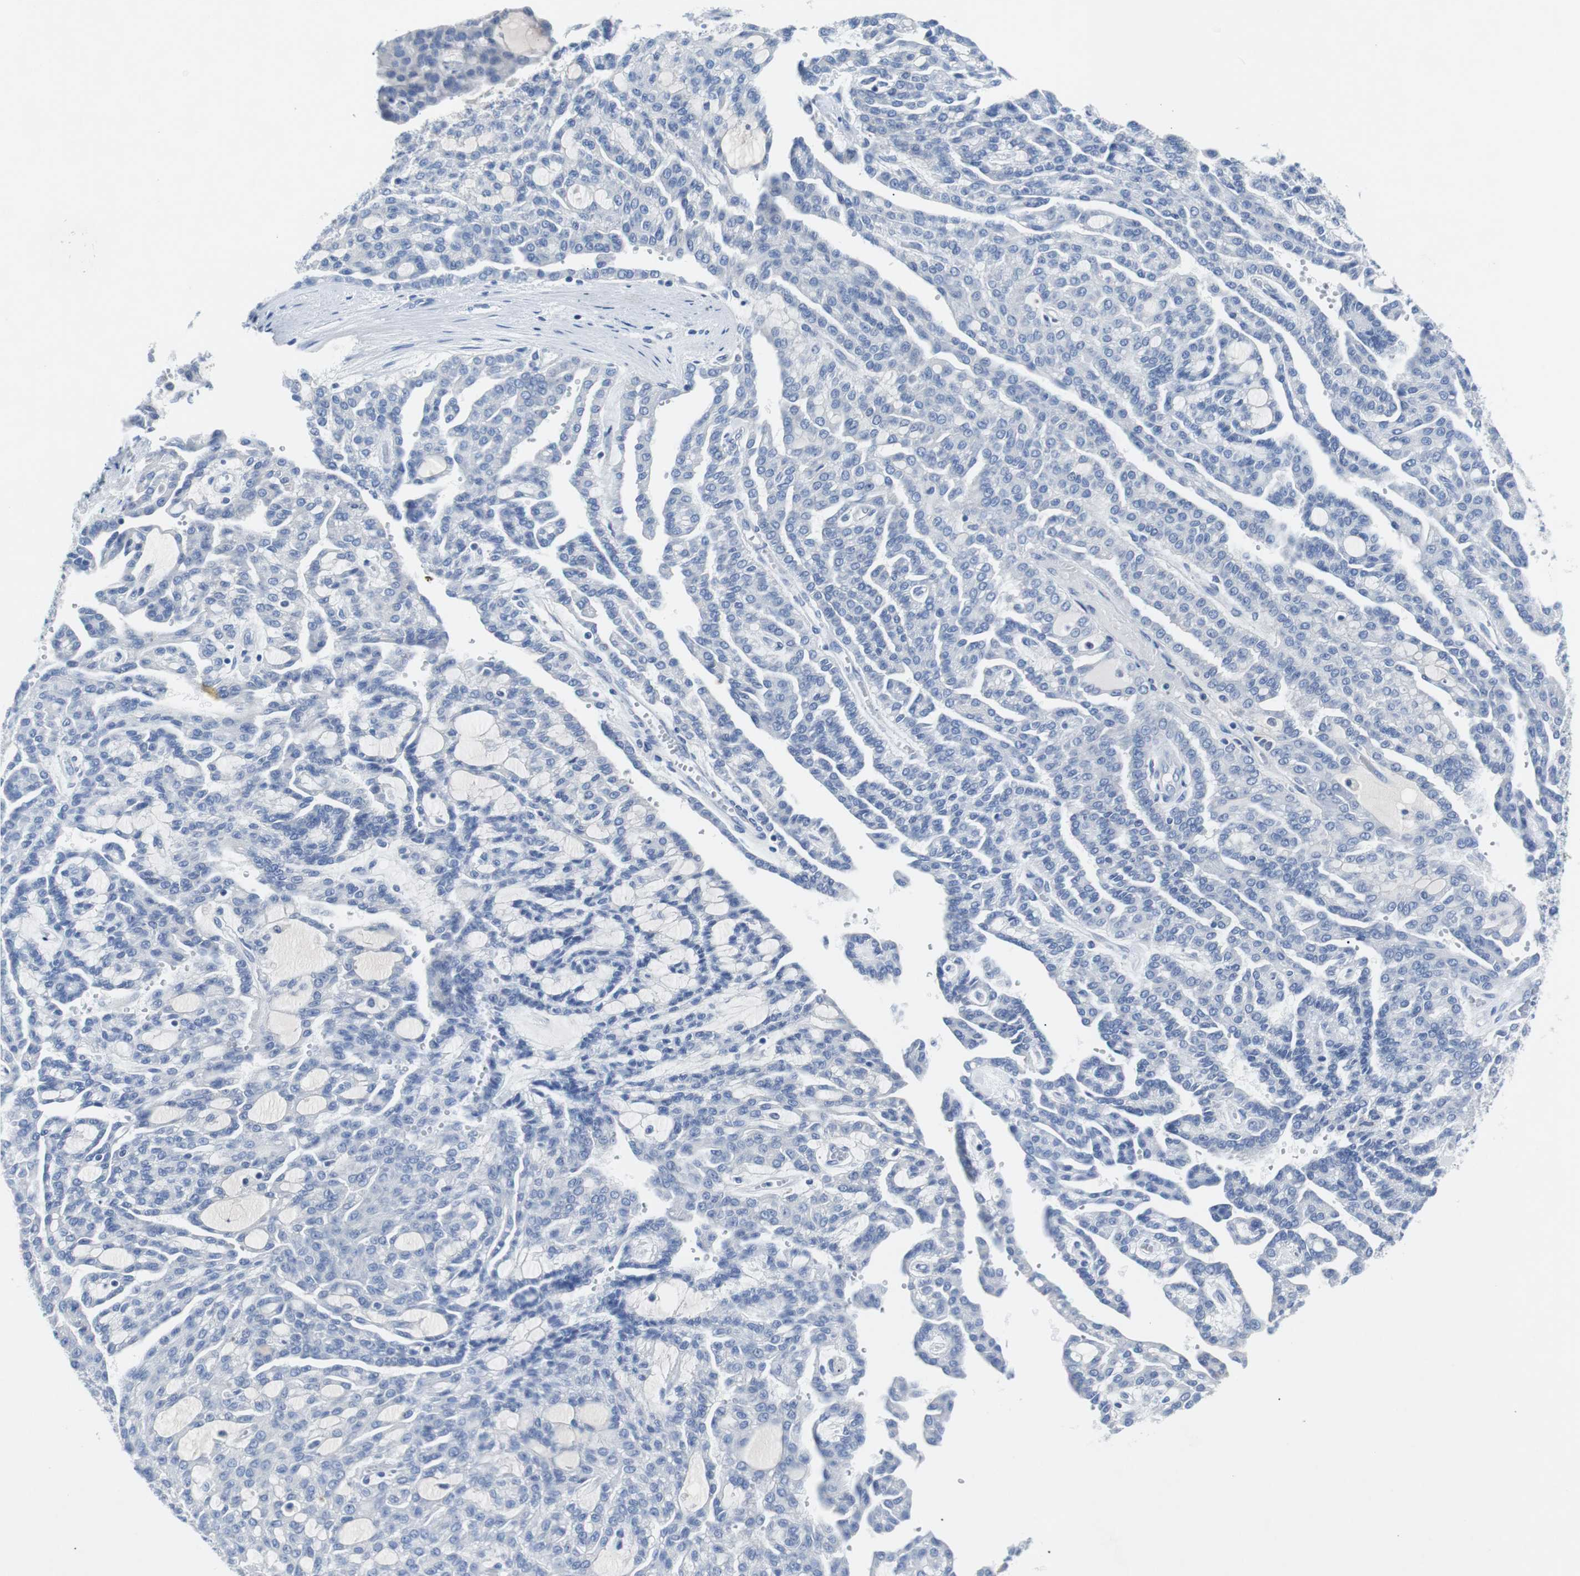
{"staining": {"intensity": "negative", "quantity": "none", "location": "none"}, "tissue": "renal cancer", "cell_type": "Tumor cells", "image_type": "cancer", "snomed": [{"axis": "morphology", "description": "Adenocarcinoma, NOS"}, {"axis": "topography", "description": "Kidney"}], "caption": "Tumor cells are negative for protein expression in human adenocarcinoma (renal). Nuclei are stained in blue.", "gene": "EEF2K", "patient": {"sex": "male", "age": 63}}